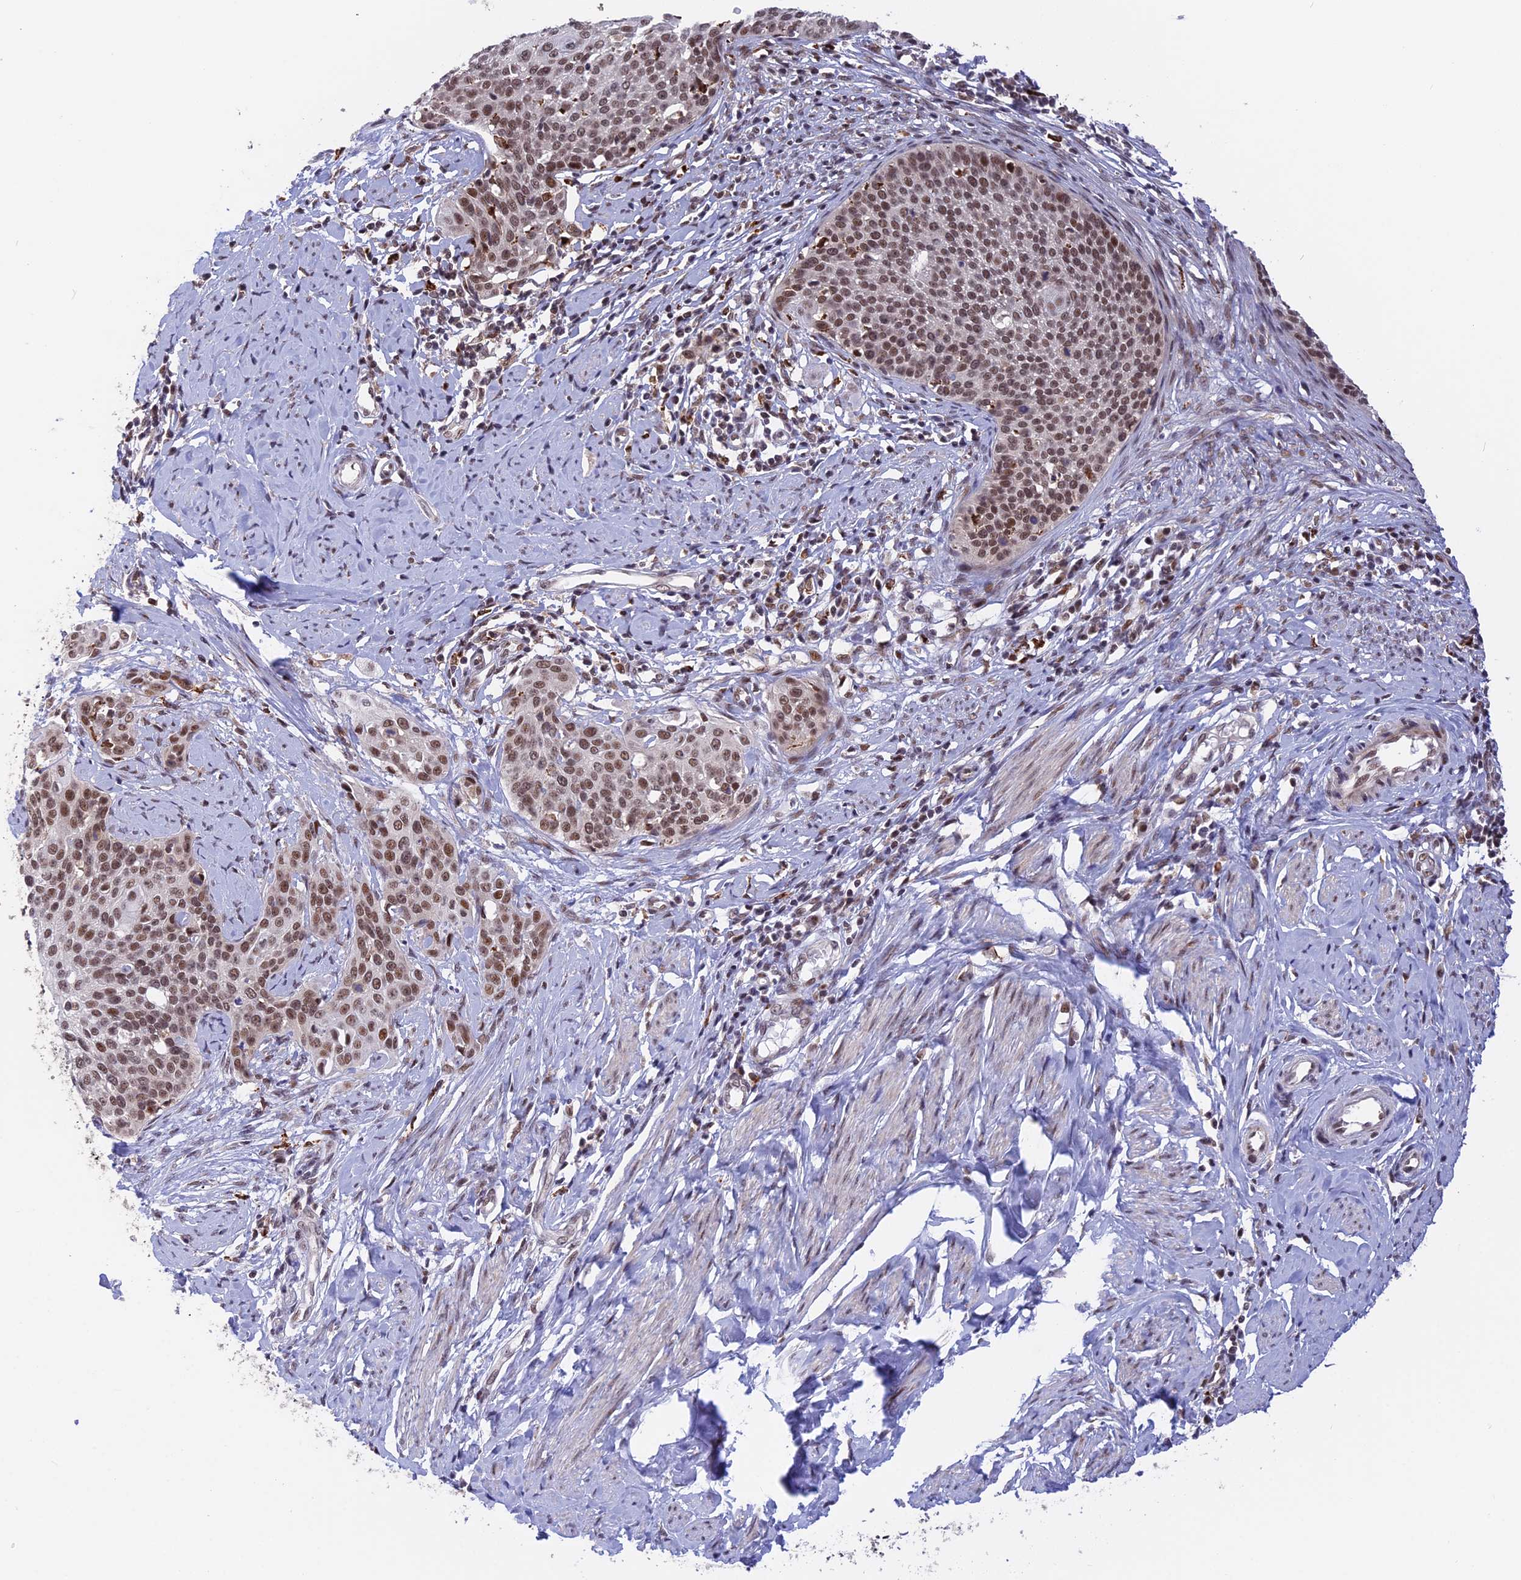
{"staining": {"intensity": "moderate", "quantity": ">75%", "location": "nuclear"}, "tissue": "cervical cancer", "cell_type": "Tumor cells", "image_type": "cancer", "snomed": [{"axis": "morphology", "description": "Squamous cell carcinoma, NOS"}, {"axis": "topography", "description": "Cervix"}], "caption": "Protein staining of cervical cancer tissue displays moderate nuclear expression in about >75% of tumor cells.", "gene": "POLR2C", "patient": {"sex": "female", "age": 44}}